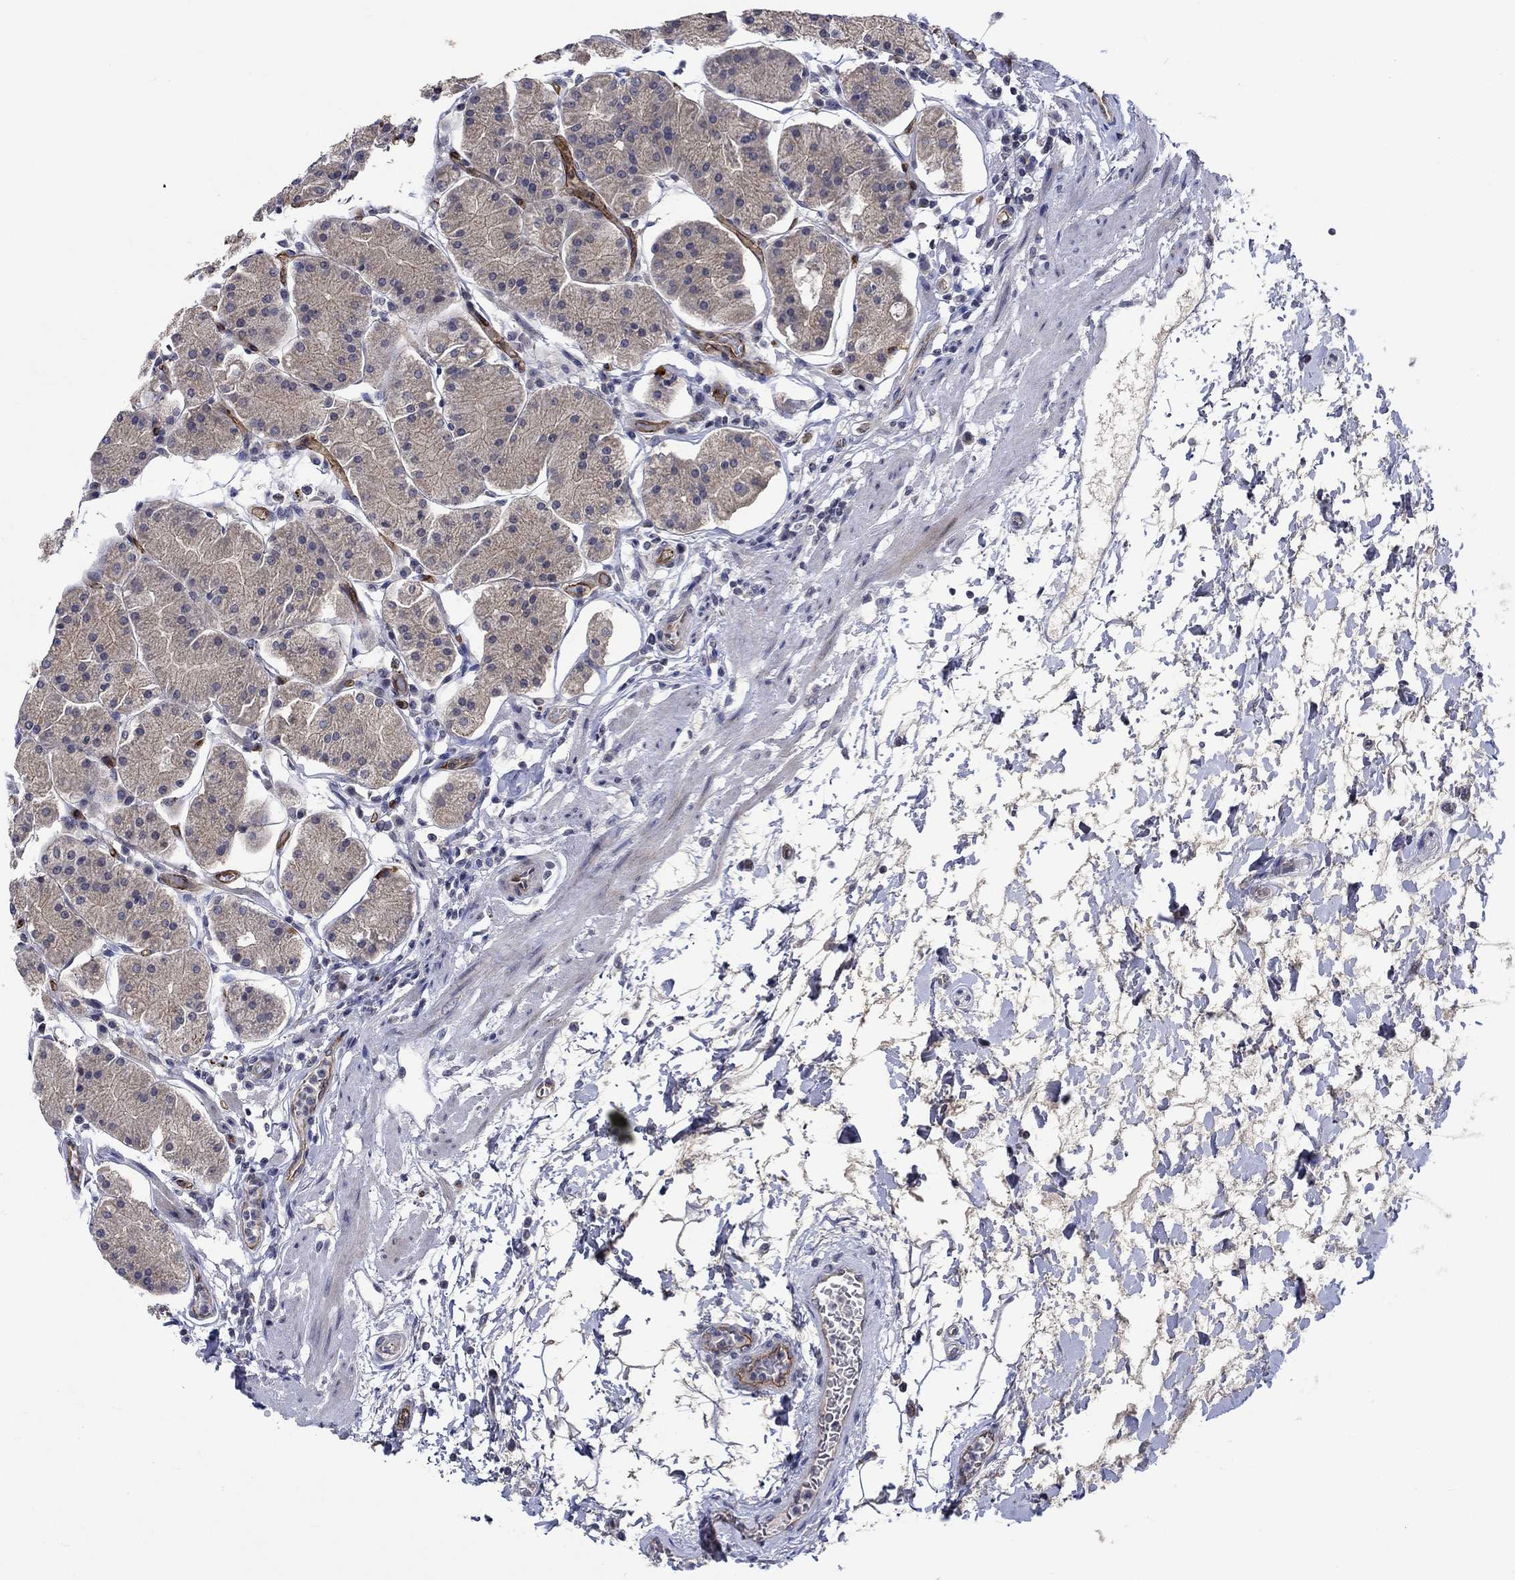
{"staining": {"intensity": "moderate", "quantity": "<25%", "location": "cytoplasmic/membranous"}, "tissue": "stomach", "cell_type": "Glandular cells", "image_type": "normal", "snomed": [{"axis": "morphology", "description": "Normal tissue, NOS"}, {"axis": "topography", "description": "Stomach"}], "caption": "Moderate cytoplasmic/membranous expression for a protein is seen in about <25% of glandular cells of normal stomach using IHC.", "gene": "GJA5", "patient": {"sex": "male", "age": 54}}